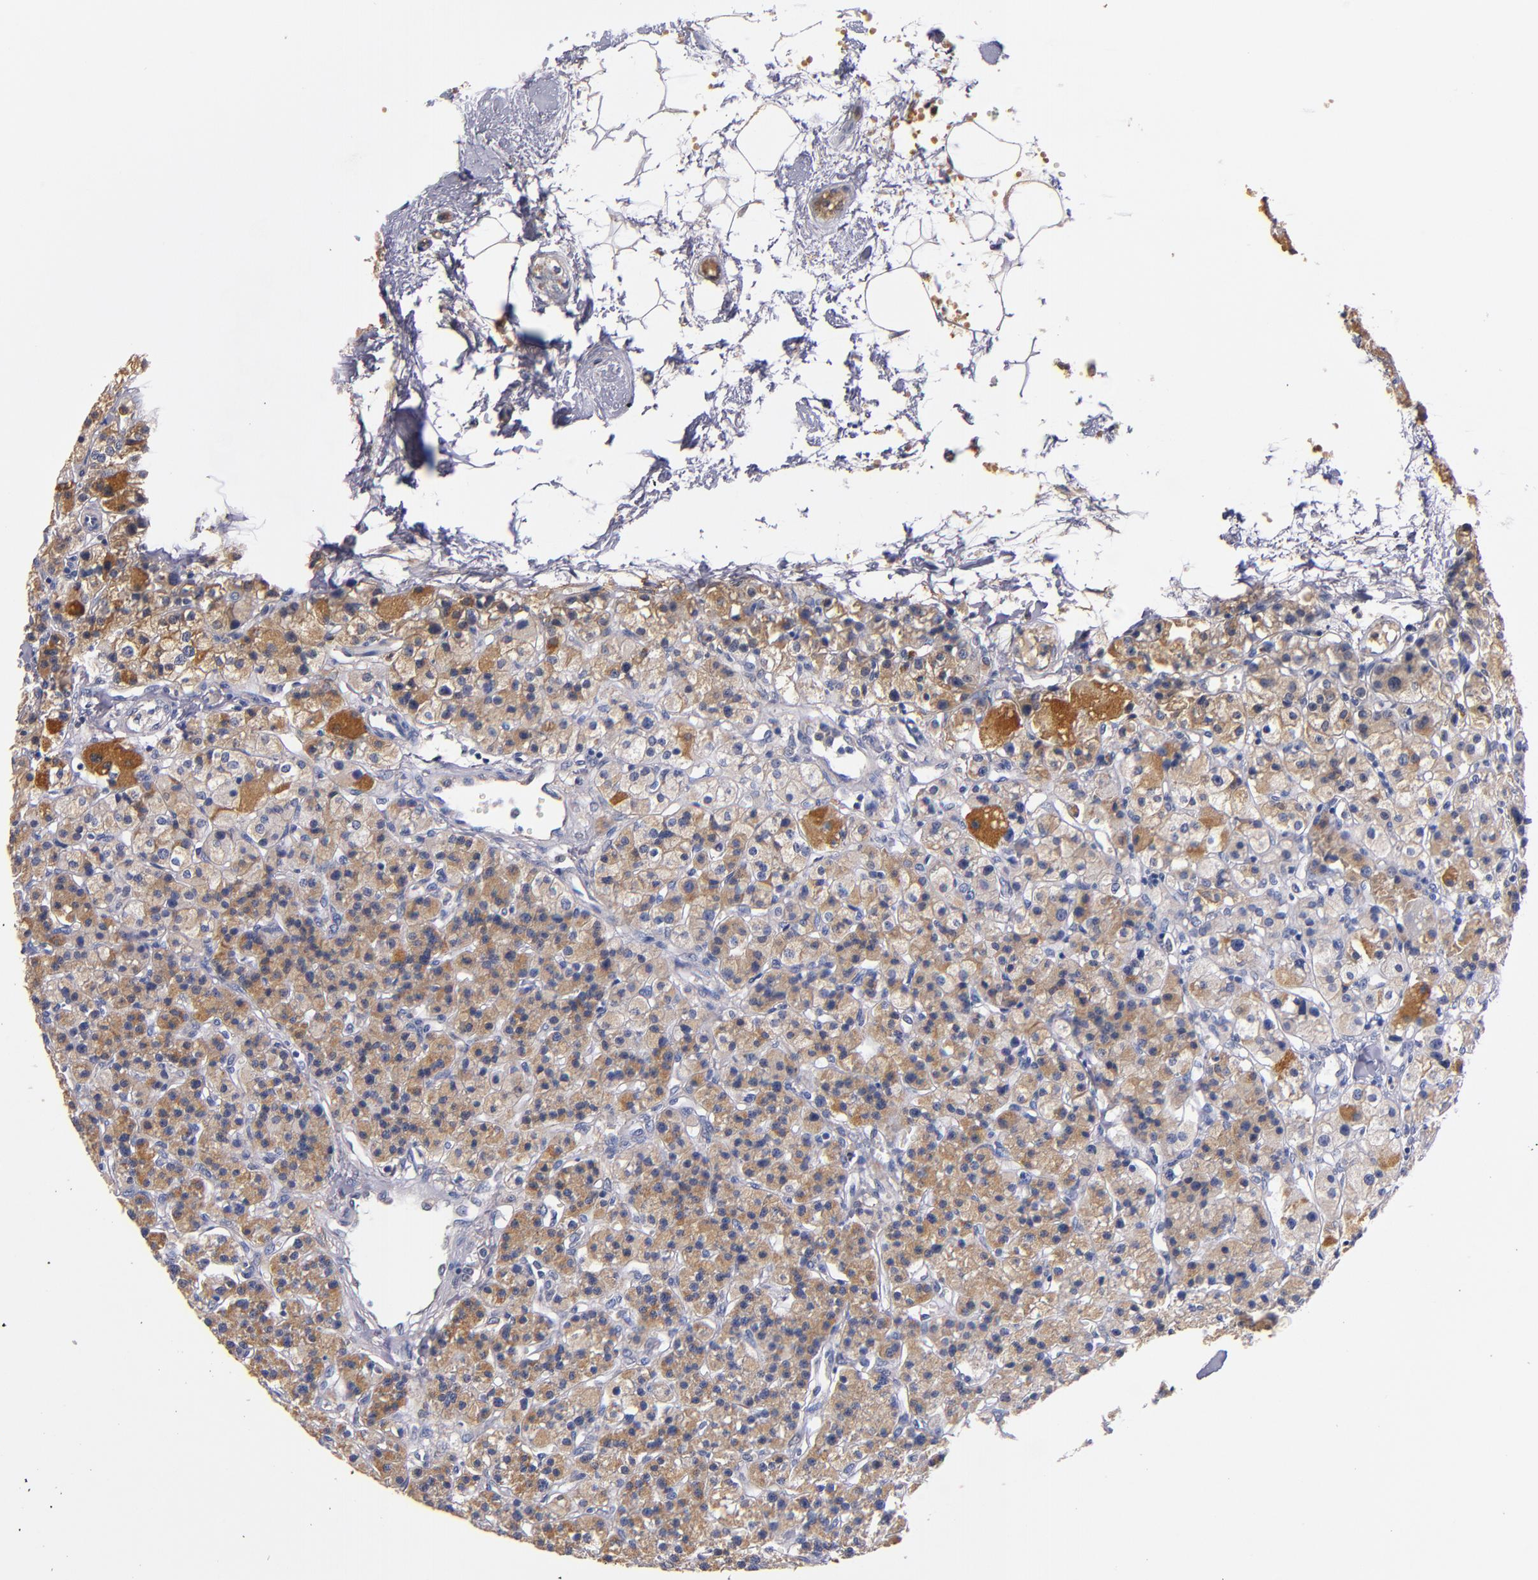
{"staining": {"intensity": "moderate", "quantity": ">75%", "location": "cytoplasmic/membranous"}, "tissue": "parathyroid gland", "cell_type": "Glandular cells", "image_type": "normal", "snomed": [{"axis": "morphology", "description": "Normal tissue, NOS"}, {"axis": "topography", "description": "Parathyroid gland"}], "caption": "Parathyroid gland stained for a protein (brown) displays moderate cytoplasmic/membranous positive positivity in about >75% of glandular cells.", "gene": "CNTNAP2", "patient": {"sex": "female", "age": 58}}